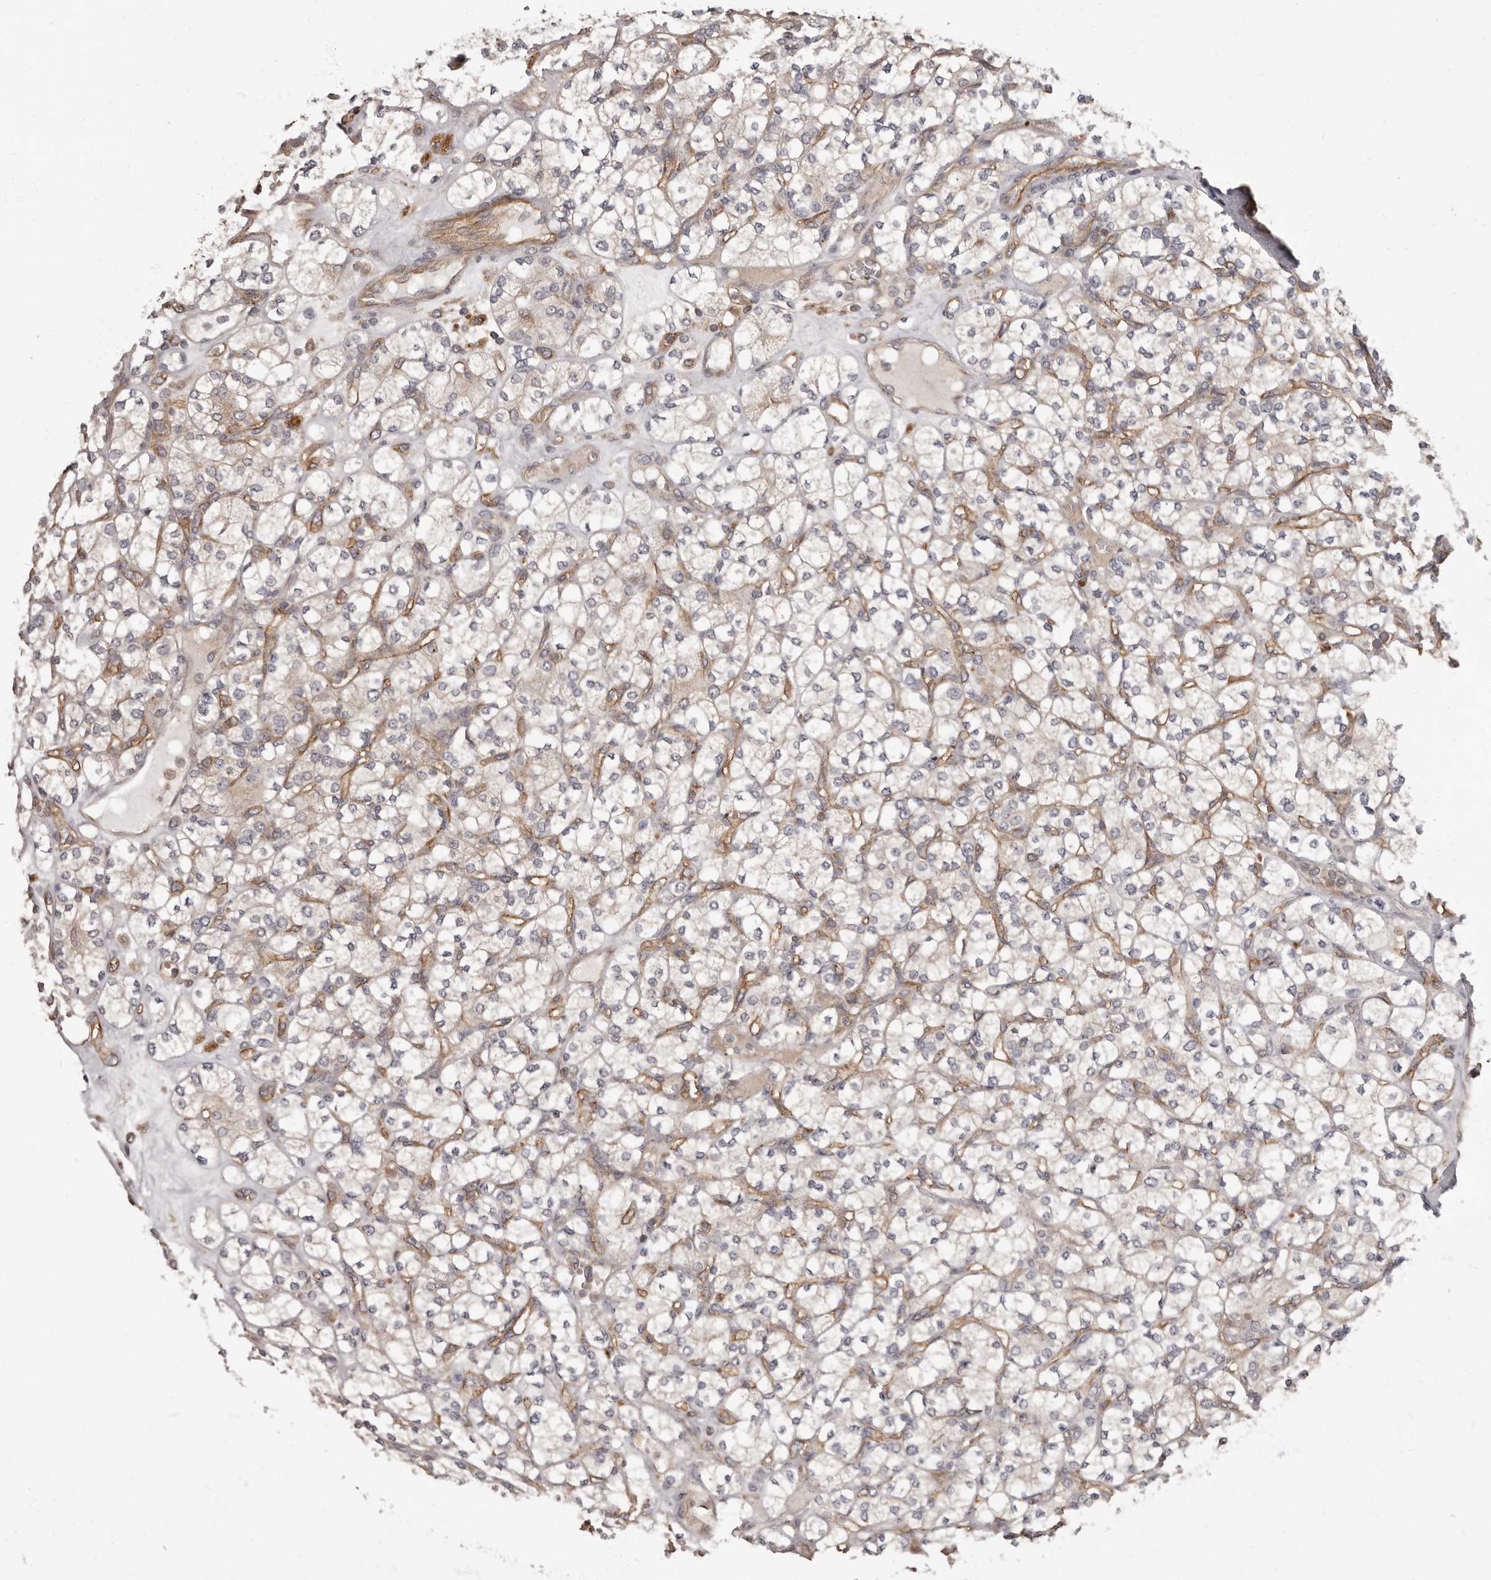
{"staining": {"intensity": "negative", "quantity": "none", "location": "none"}, "tissue": "renal cancer", "cell_type": "Tumor cells", "image_type": "cancer", "snomed": [{"axis": "morphology", "description": "Adenocarcinoma, NOS"}, {"axis": "topography", "description": "Kidney"}], "caption": "Protein analysis of renal cancer (adenocarcinoma) reveals no significant staining in tumor cells.", "gene": "ADCY2", "patient": {"sex": "male", "age": 77}}